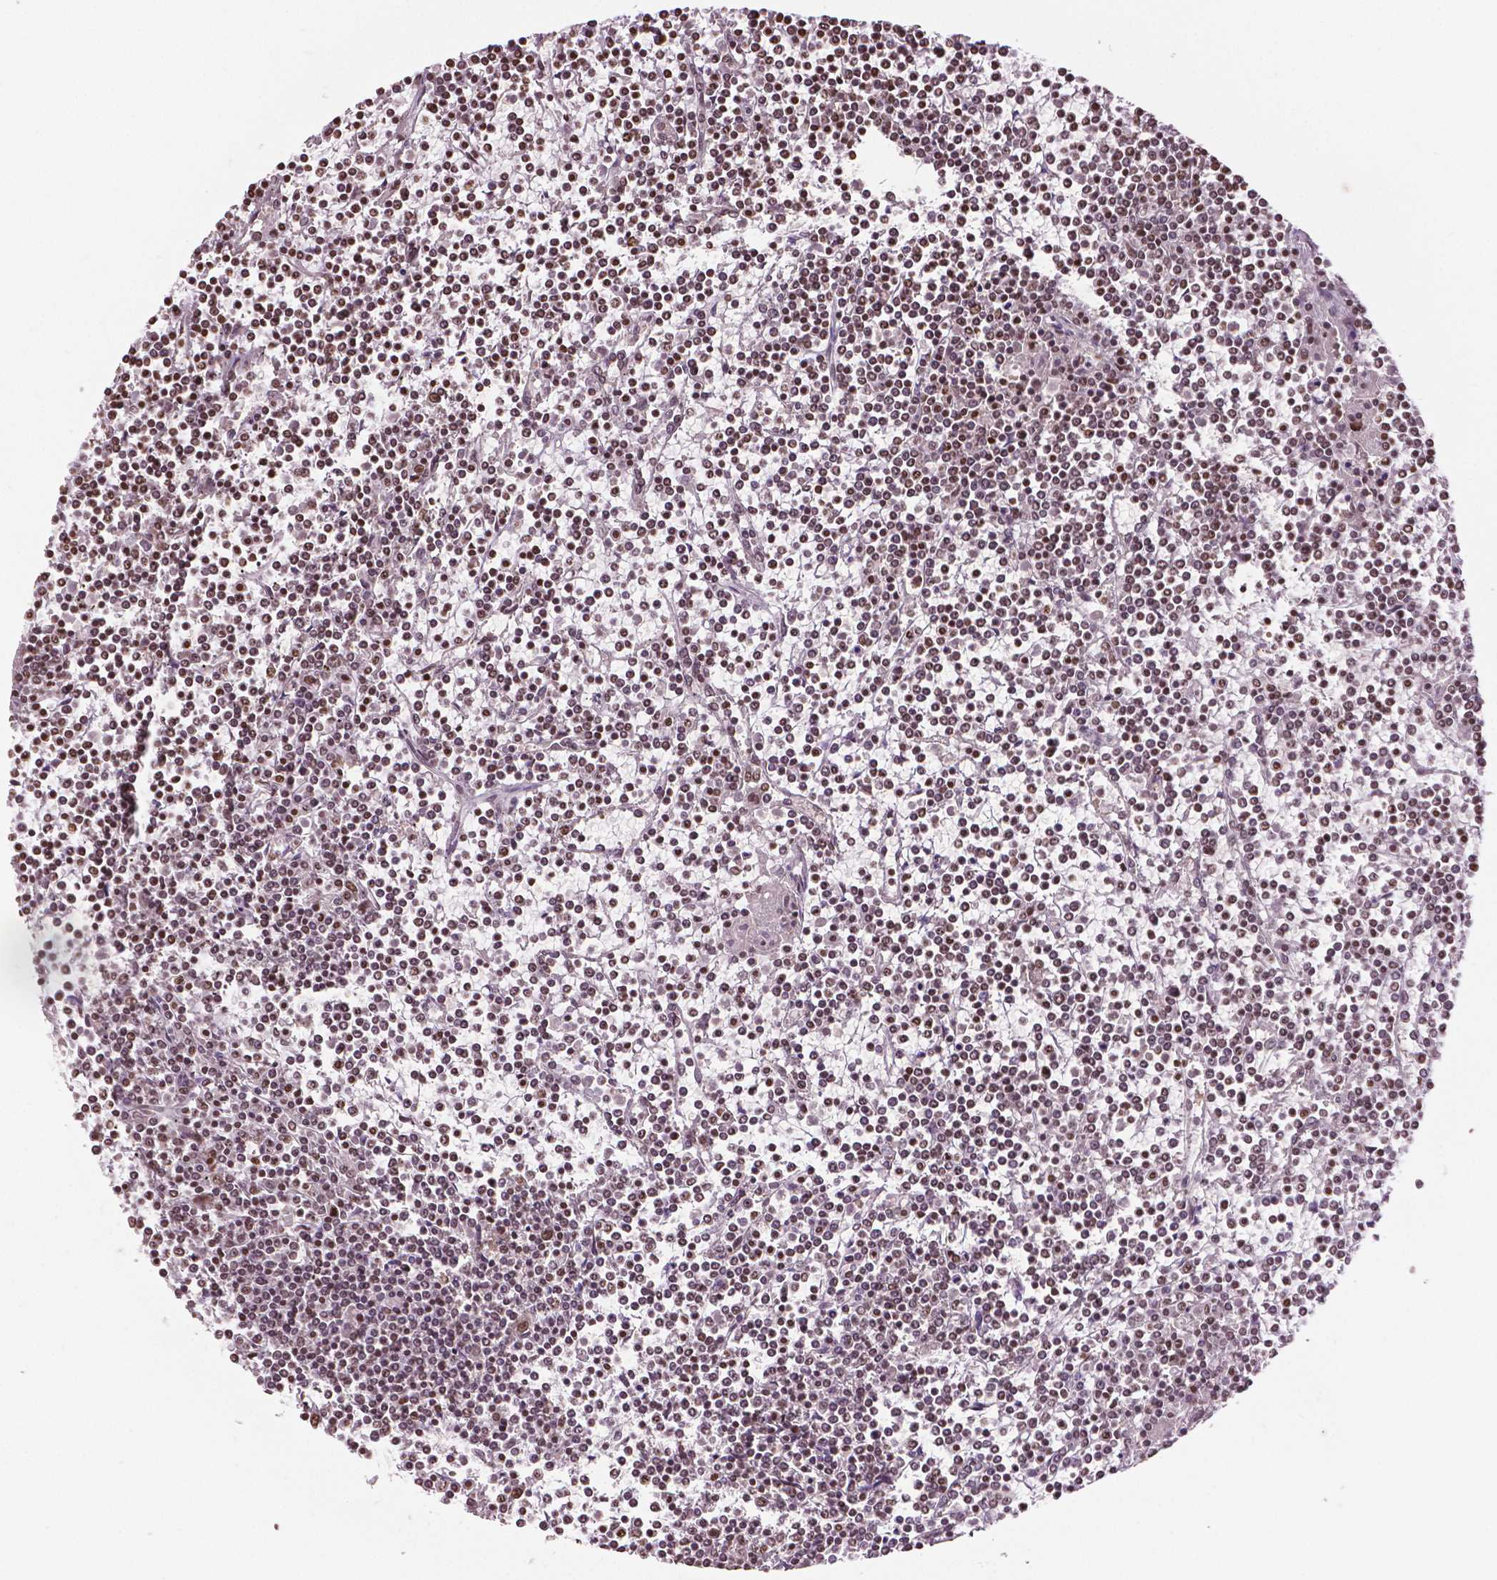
{"staining": {"intensity": "moderate", "quantity": ">75%", "location": "nuclear"}, "tissue": "lymphoma", "cell_type": "Tumor cells", "image_type": "cancer", "snomed": [{"axis": "morphology", "description": "Malignant lymphoma, non-Hodgkin's type, Low grade"}, {"axis": "topography", "description": "Spleen"}], "caption": "Lymphoma stained with IHC shows moderate nuclear positivity in about >75% of tumor cells. The protein is shown in brown color, while the nuclei are stained blue.", "gene": "DEK", "patient": {"sex": "female", "age": 19}}